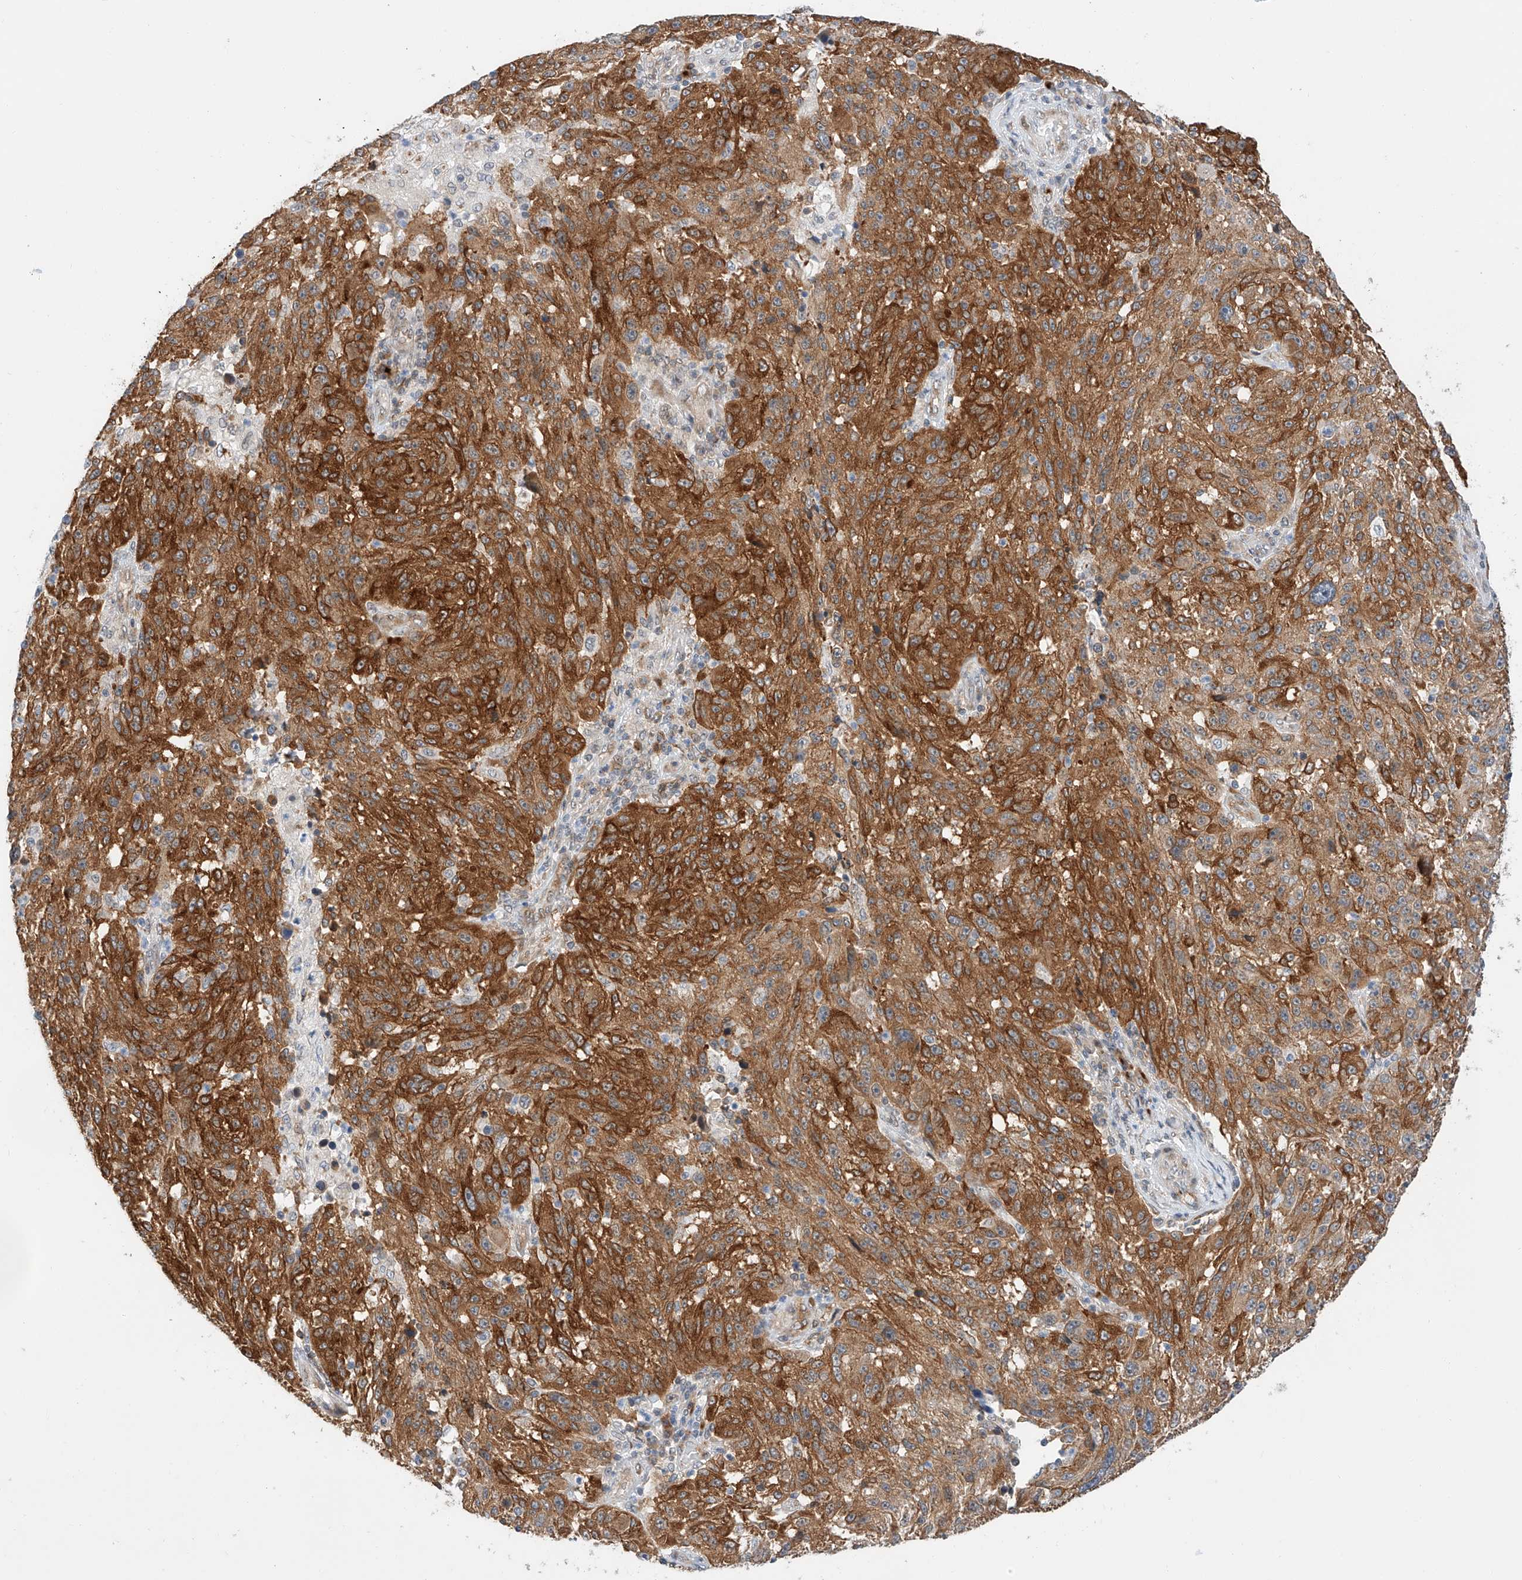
{"staining": {"intensity": "moderate", "quantity": ">75%", "location": "cytoplasmic/membranous"}, "tissue": "melanoma", "cell_type": "Tumor cells", "image_type": "cancer", "snomed": [{"axis": "morphology", "description": "Malignant melanoma, NOS"}, {"axis": "topography", "description": "Skin"}], "caption": "Moderate cytoplasmic/membranous positivity is identified in about >75% of tumor cells in malignant melanoma. The staining was performed using DAB (3,3'-diaminobenzidine) to visualize the protein expression in brown, while the nuclei were stained in blue with hematoxylin (Magnification: 20x).", "gene": "CARMIL1", "patient": {"sex": "male", "age": 53}}